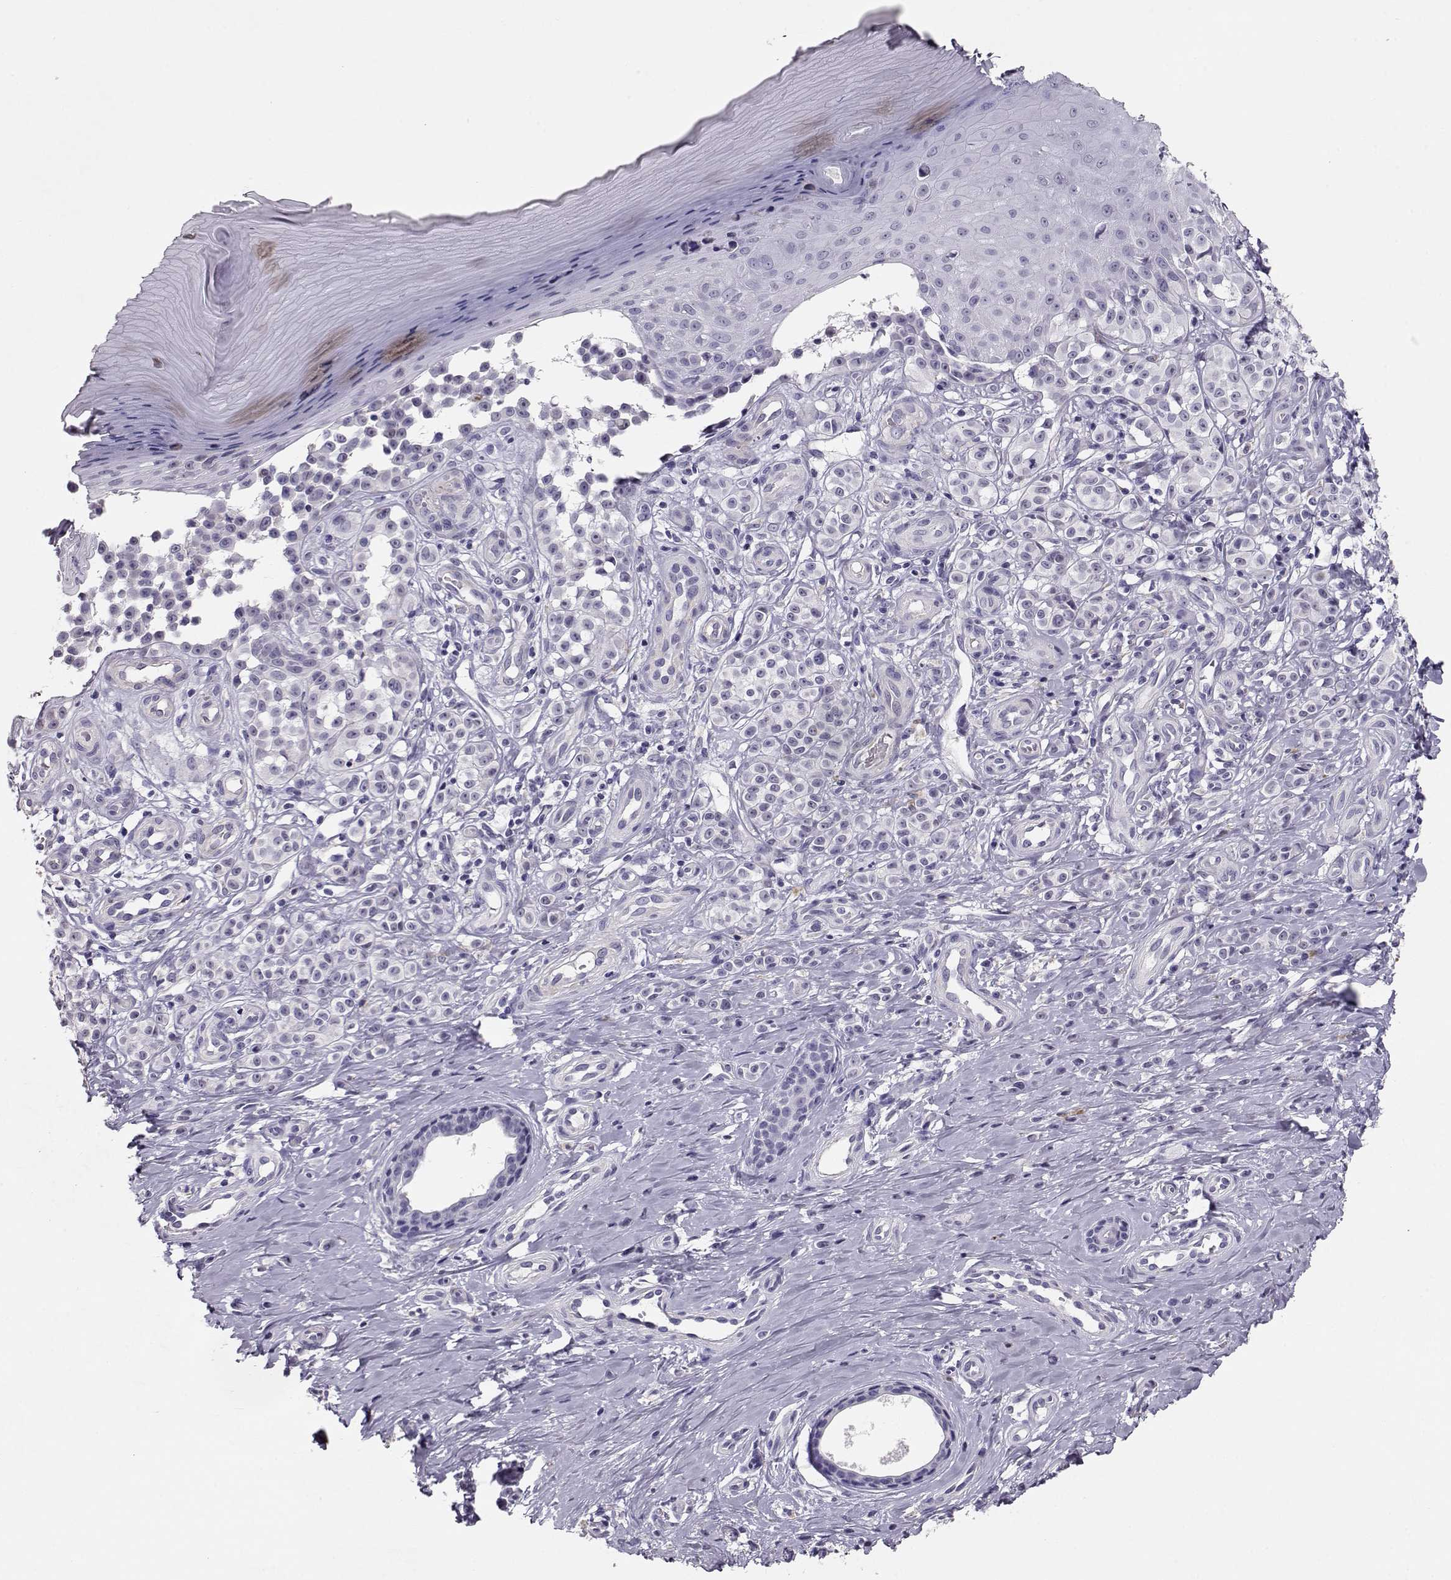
{"staining": {"intensity": "negative", "quantity": "none", "location": "none"}, "tissue": "melanoma", "cell_type": "Tumor cells", "image_type": "cancer", "snomed": [{"axis": "morphology", "description": "Malignant melanoma, NOS"}, {"axis": "topography", "description": "Skin"}], "caption": "Histopathology image shows no protein positivity in tumor cells of melanoma tissue.", "gene": "RBM44", "patient": {"sex": "female", "age": 76}}